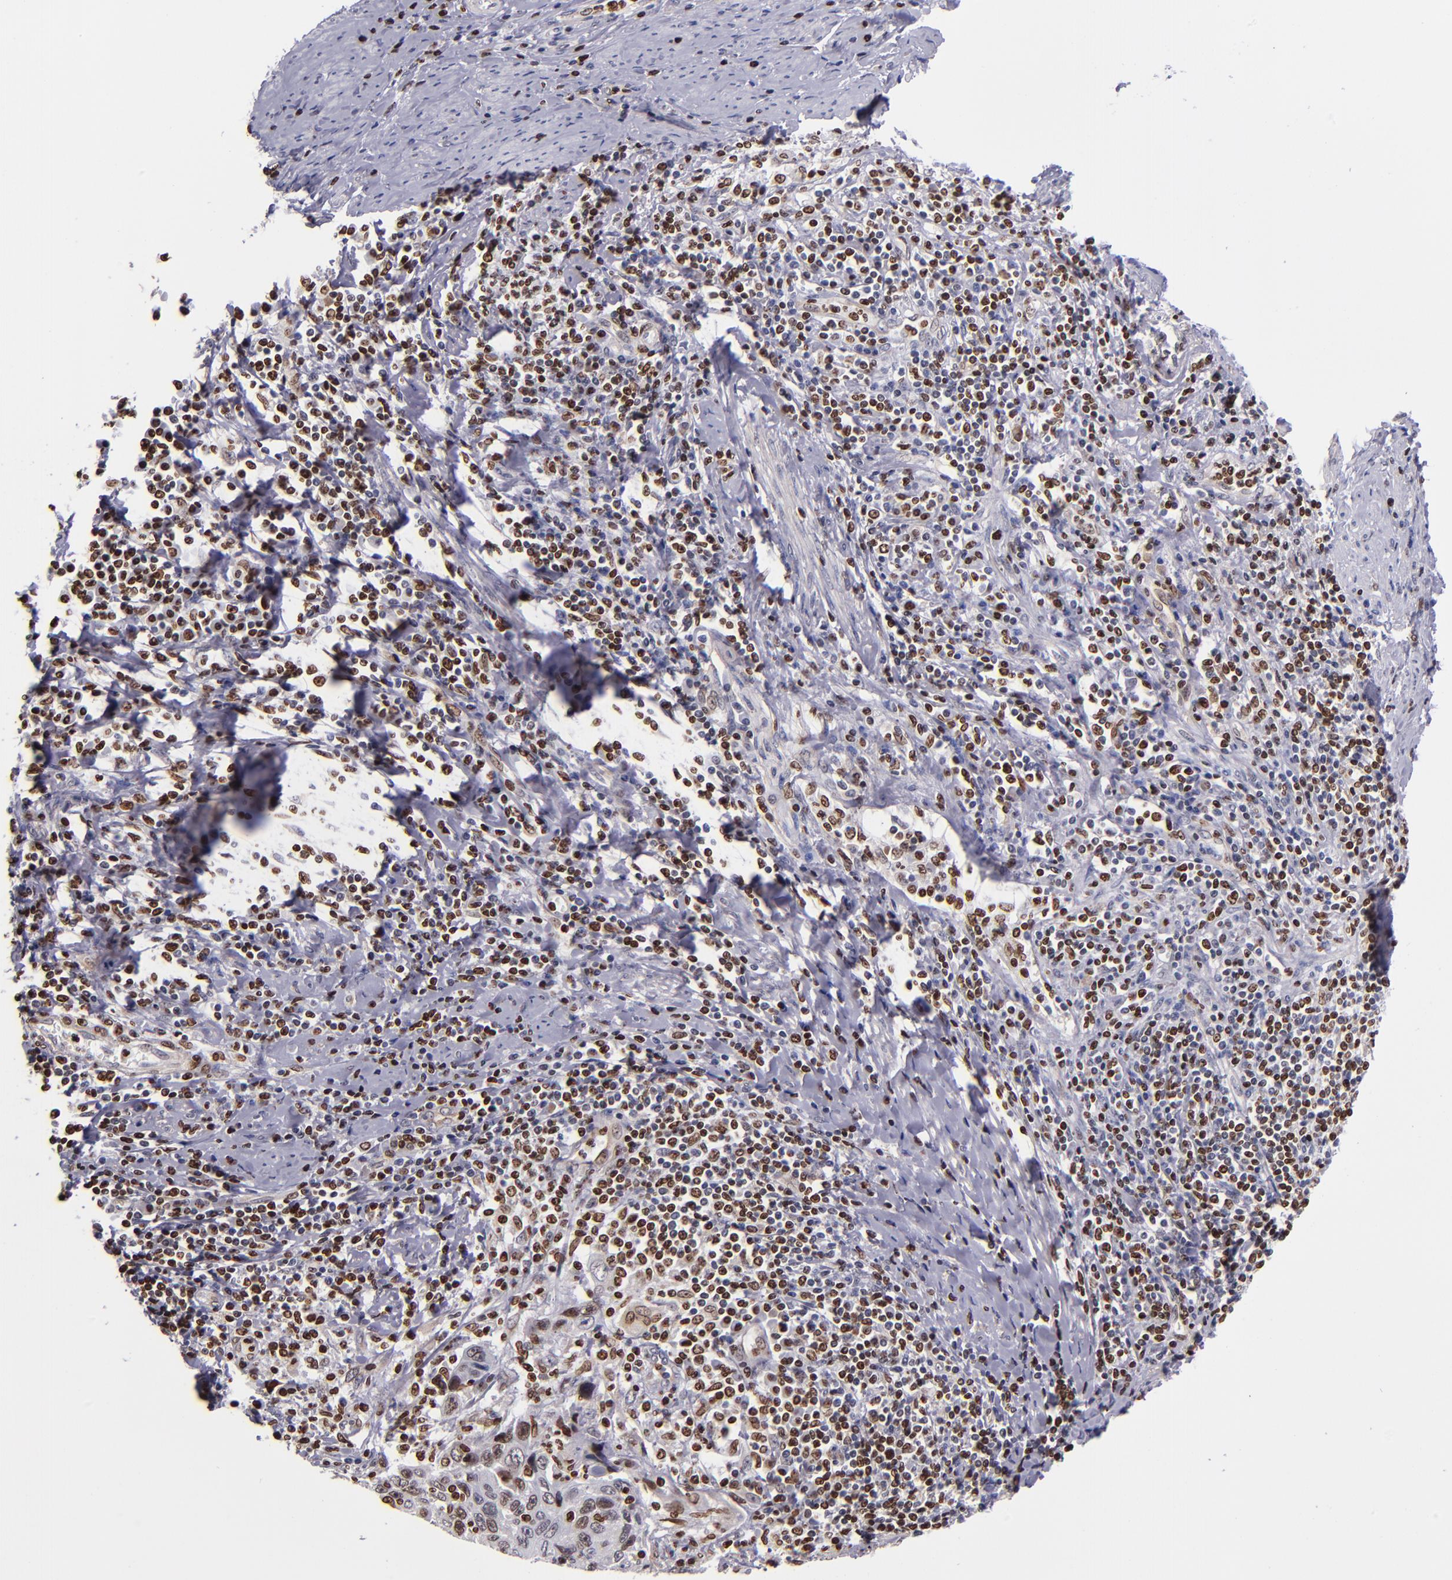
{"staining": {"intensity": "moderate", "quantity": ">75%", "location": "nuclear"}, "tissue": "cervical cancer", "cell_type": "Tumor cells", "image_type": "cancer", "snomed": [{"axis": "morphology", "description": "Squamous cell carcinoma, NOS"}, {"axis": "topography", "description": "Cervix"}], "caption": "A micrograph showing moderate nuclear positivity in approximately >75% of tumor cells in cervical cancer (squamous cell carcinoma), as visualized by brown immunohistochemical staining.", "gene": "CDKL5", "patient": {"sex": "female", "age": 53}}